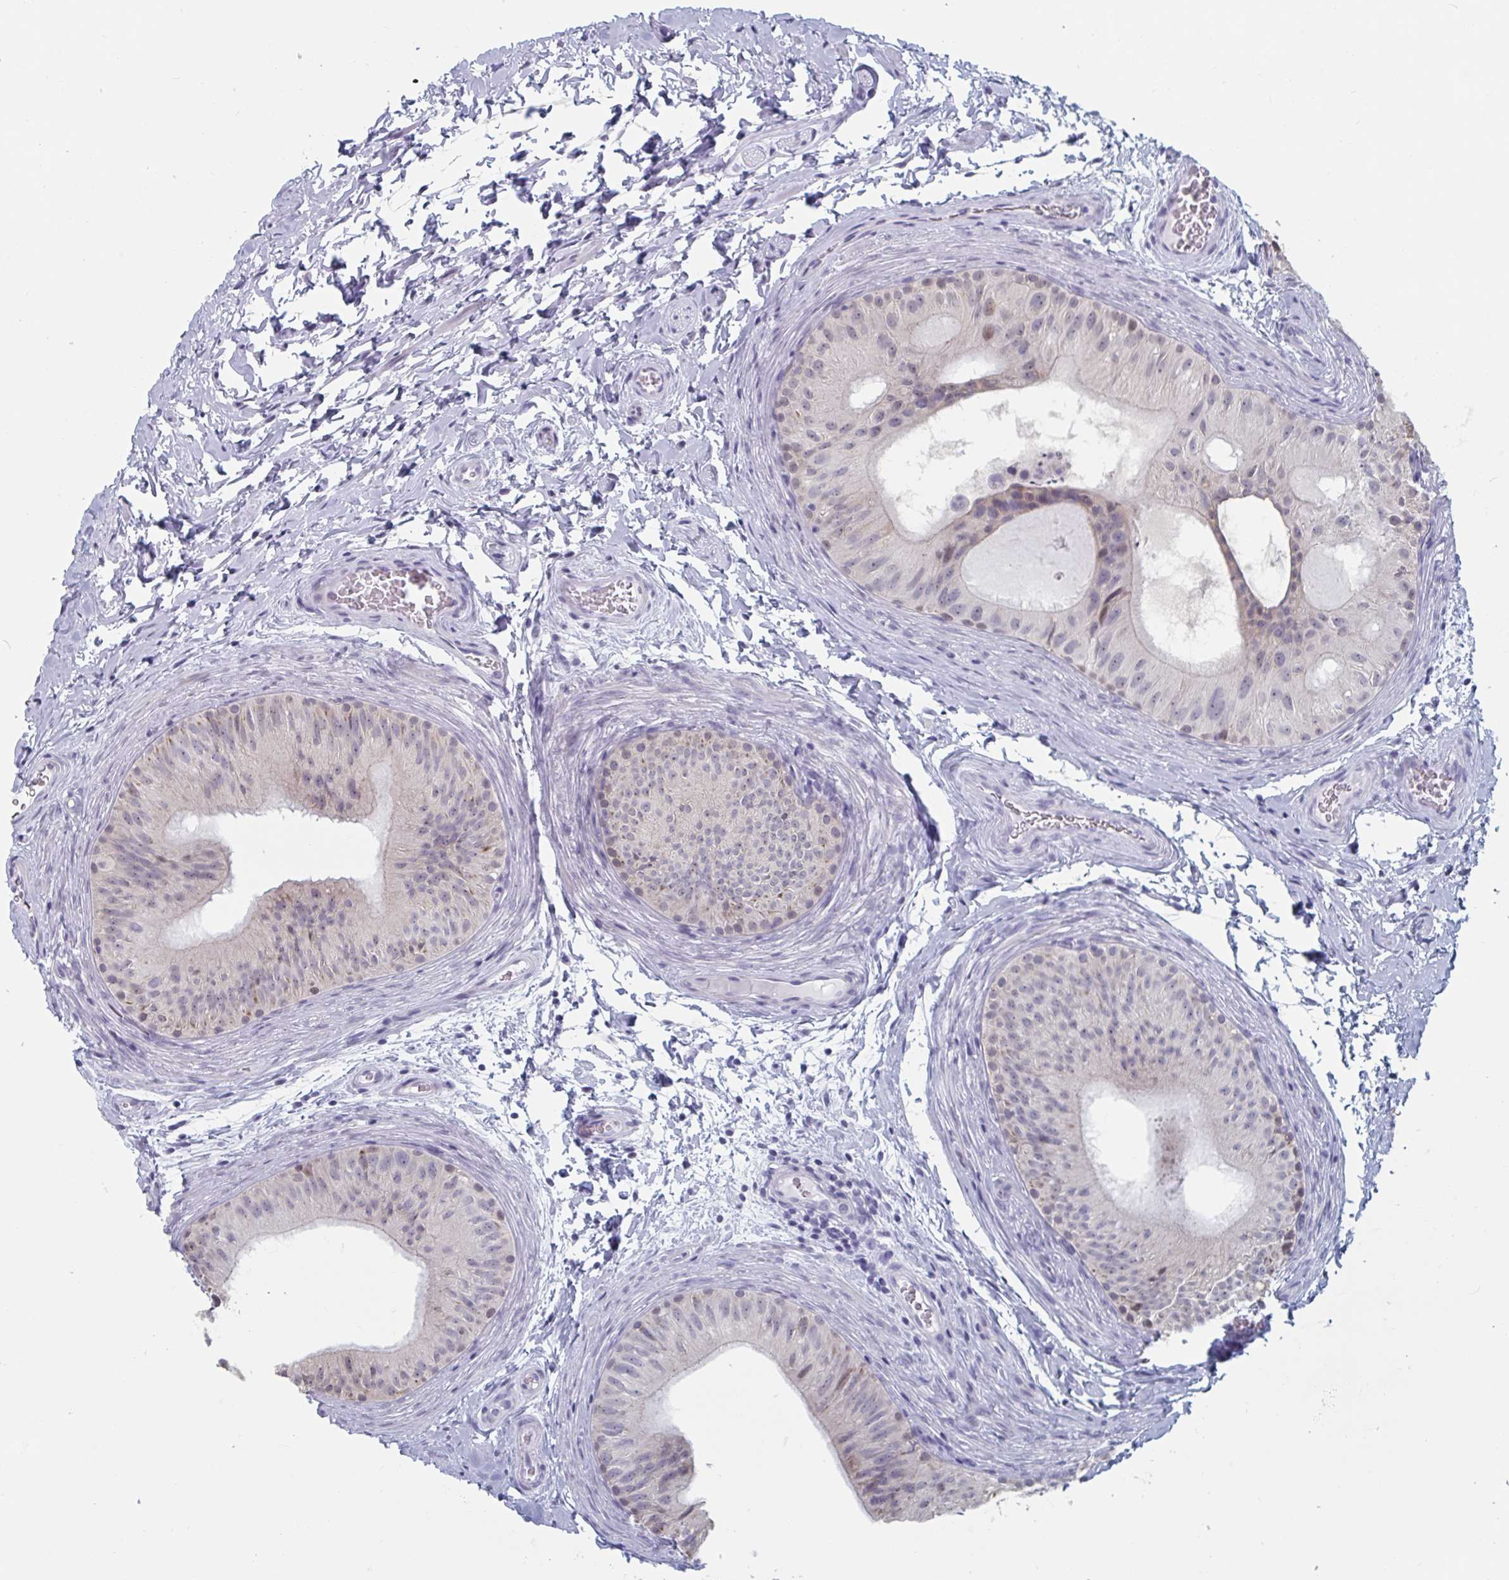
{"staining": {"intensity": "weak", "quantity": "<25%", "location": "nuclear"}, "tissue": "epididymis", "cell_type": "Glandular cells", "image_type": "normal", "snomed": [{"axis": "morphology", "description": "Normal tissue, NOS"}, {"axis": "topography", "description": "Epididymis"}], "caption": "Glandular cells show no significant protein positivity in benign epididymis. Brightfield microscopy of immunohistochemistry (IHC) stained with DAB (3,3'-diaminobenzidine) (brown) and hematoxylin (blue), captured at high magnification.", "gene": "FOXA1", "patient": {"sex": "male", "age": 24}}